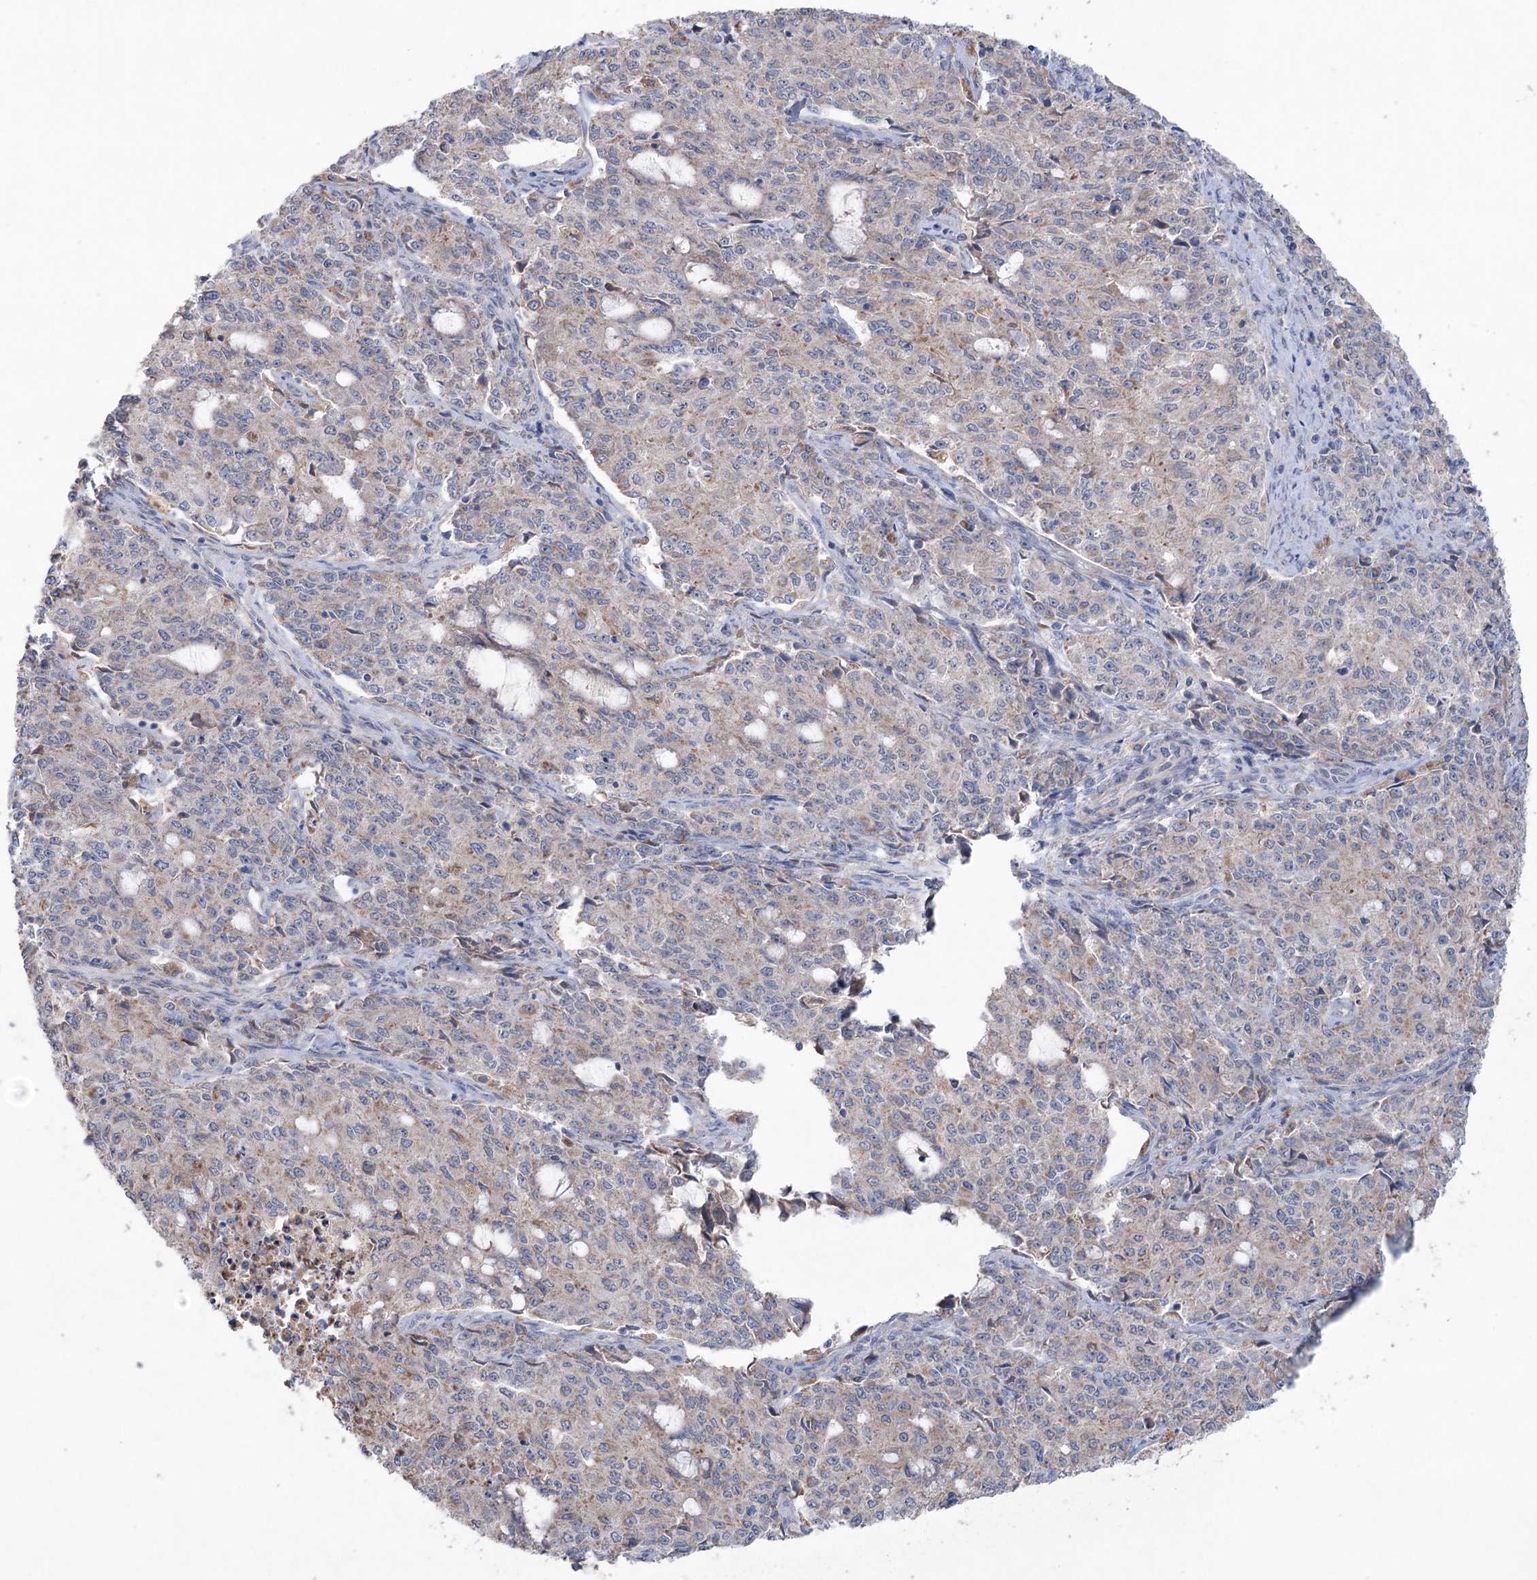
{"staining": {"intensity": "weak", "quantity": "<25%", "location": "cytoplasmic/membranous"}, "tissue": "endometrial cancer", "cell_type": "Tumor cells", "image_type": "cancer", "snomed": [{"axis": "morphology", "description": "Adenocarcinoma, NOS"}, {"axis": "topography", "description": "Endometrium"}], "caption": "Micrograph shows no protein positivity in tumor cells of adenocarcinoma (endometrial) tissue.", "gene": "MTCH2", "patient": {"sex": "female", "age": 50}}